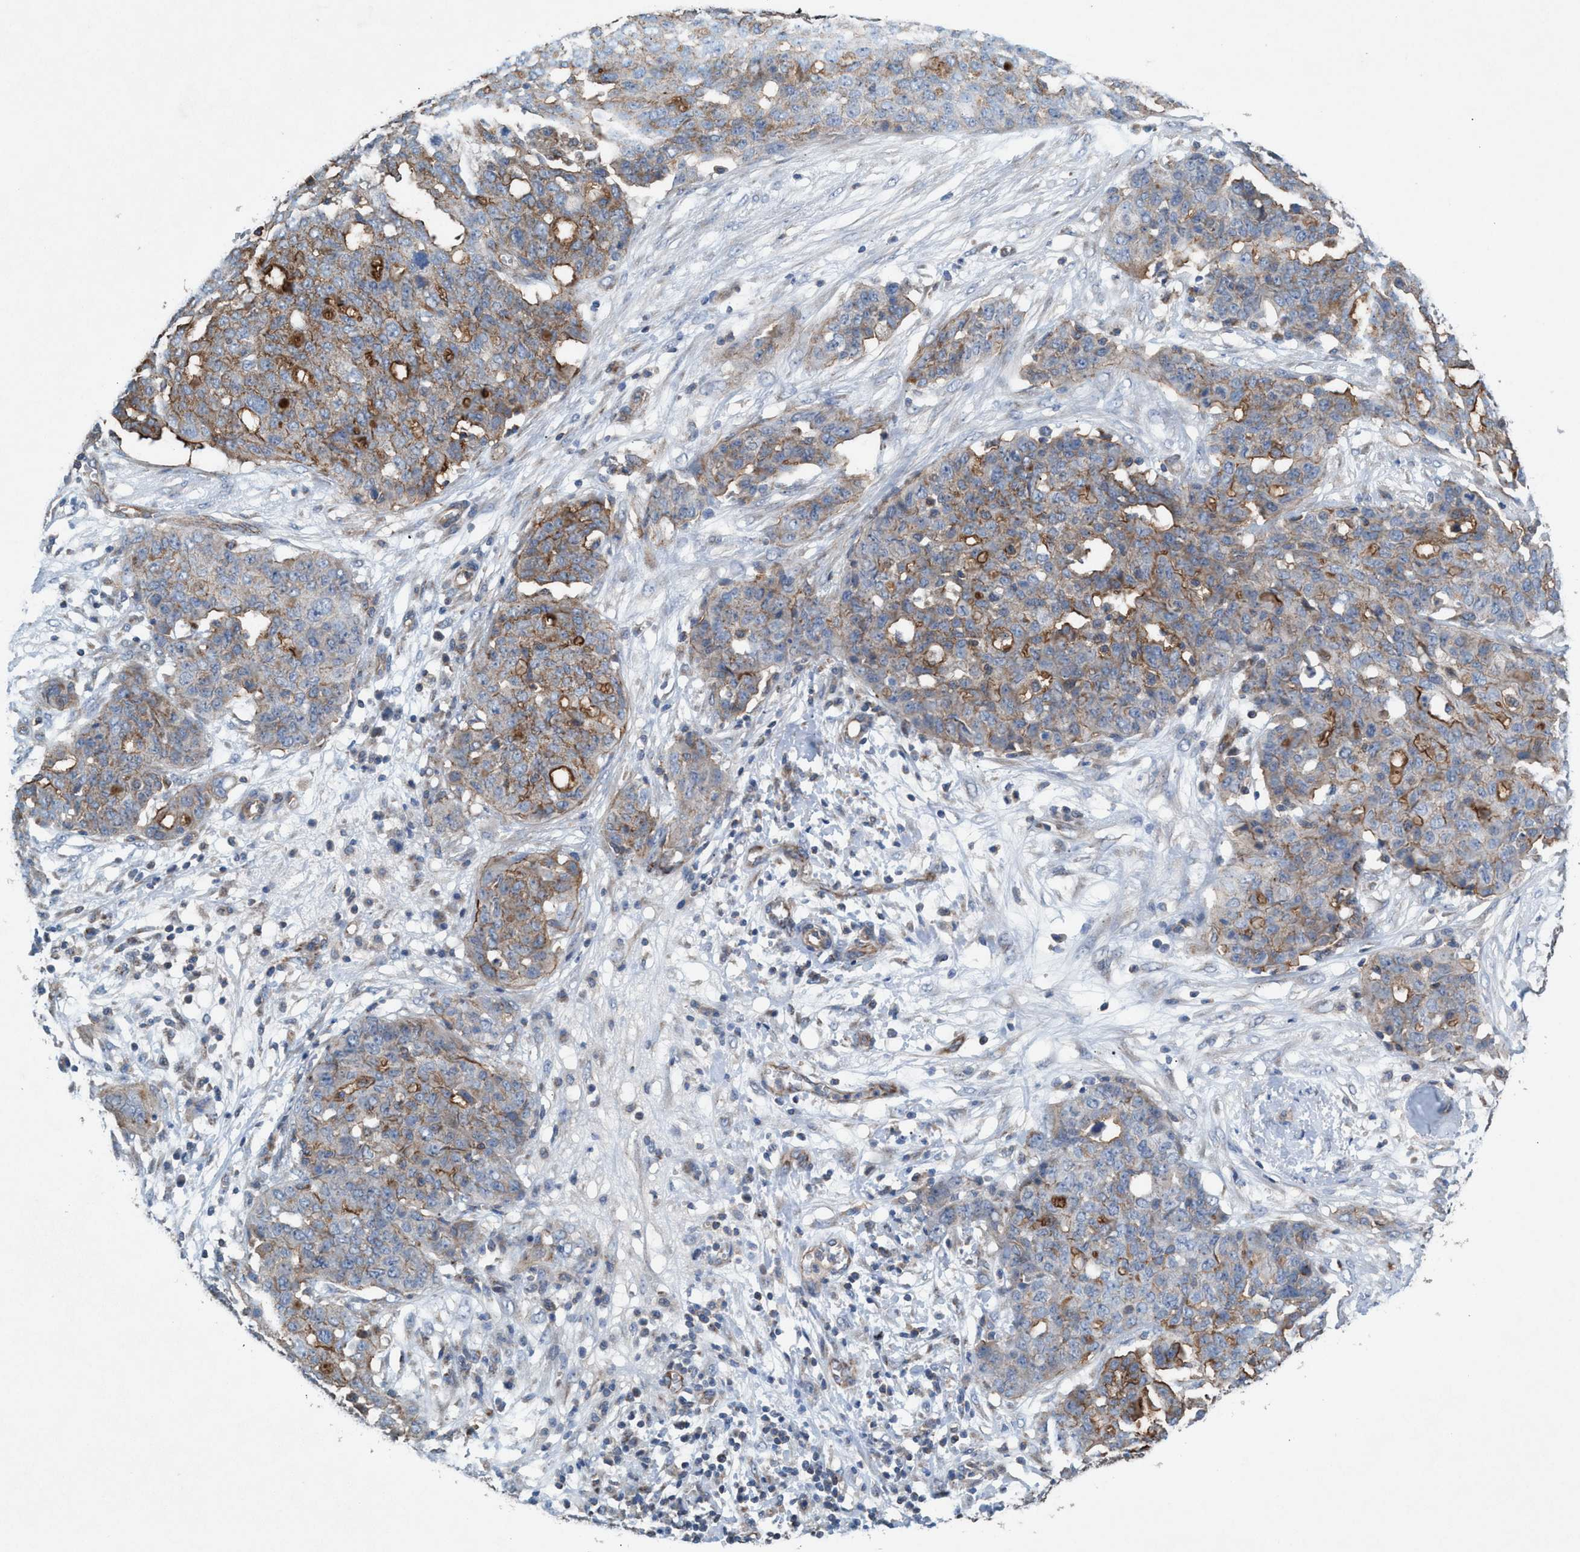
{"staining": {"intensity": "moderate", "quantity": ">75%", "location": "cytoplasmic/membranous"}, "tissue": "ovarian cancer", "cell_type": "Tumor cells", "image_type": "cancer", "snomed": [{"axis": "morphology", "description": "Cystadenocarcinoma, serous, NOS"}, {"axis": "topography", "description": "Soft tissue"}, {"axis": "topography", "description": "Ovary"}], "caption": "Moderate cytoplasmic/membranous protein expression is appreciated in approximately >75% of tumor cells in ovarian serous cystadenocarcinoma.", "gene": "MRM1", "patient": {"sex": "female", "age": 57}}